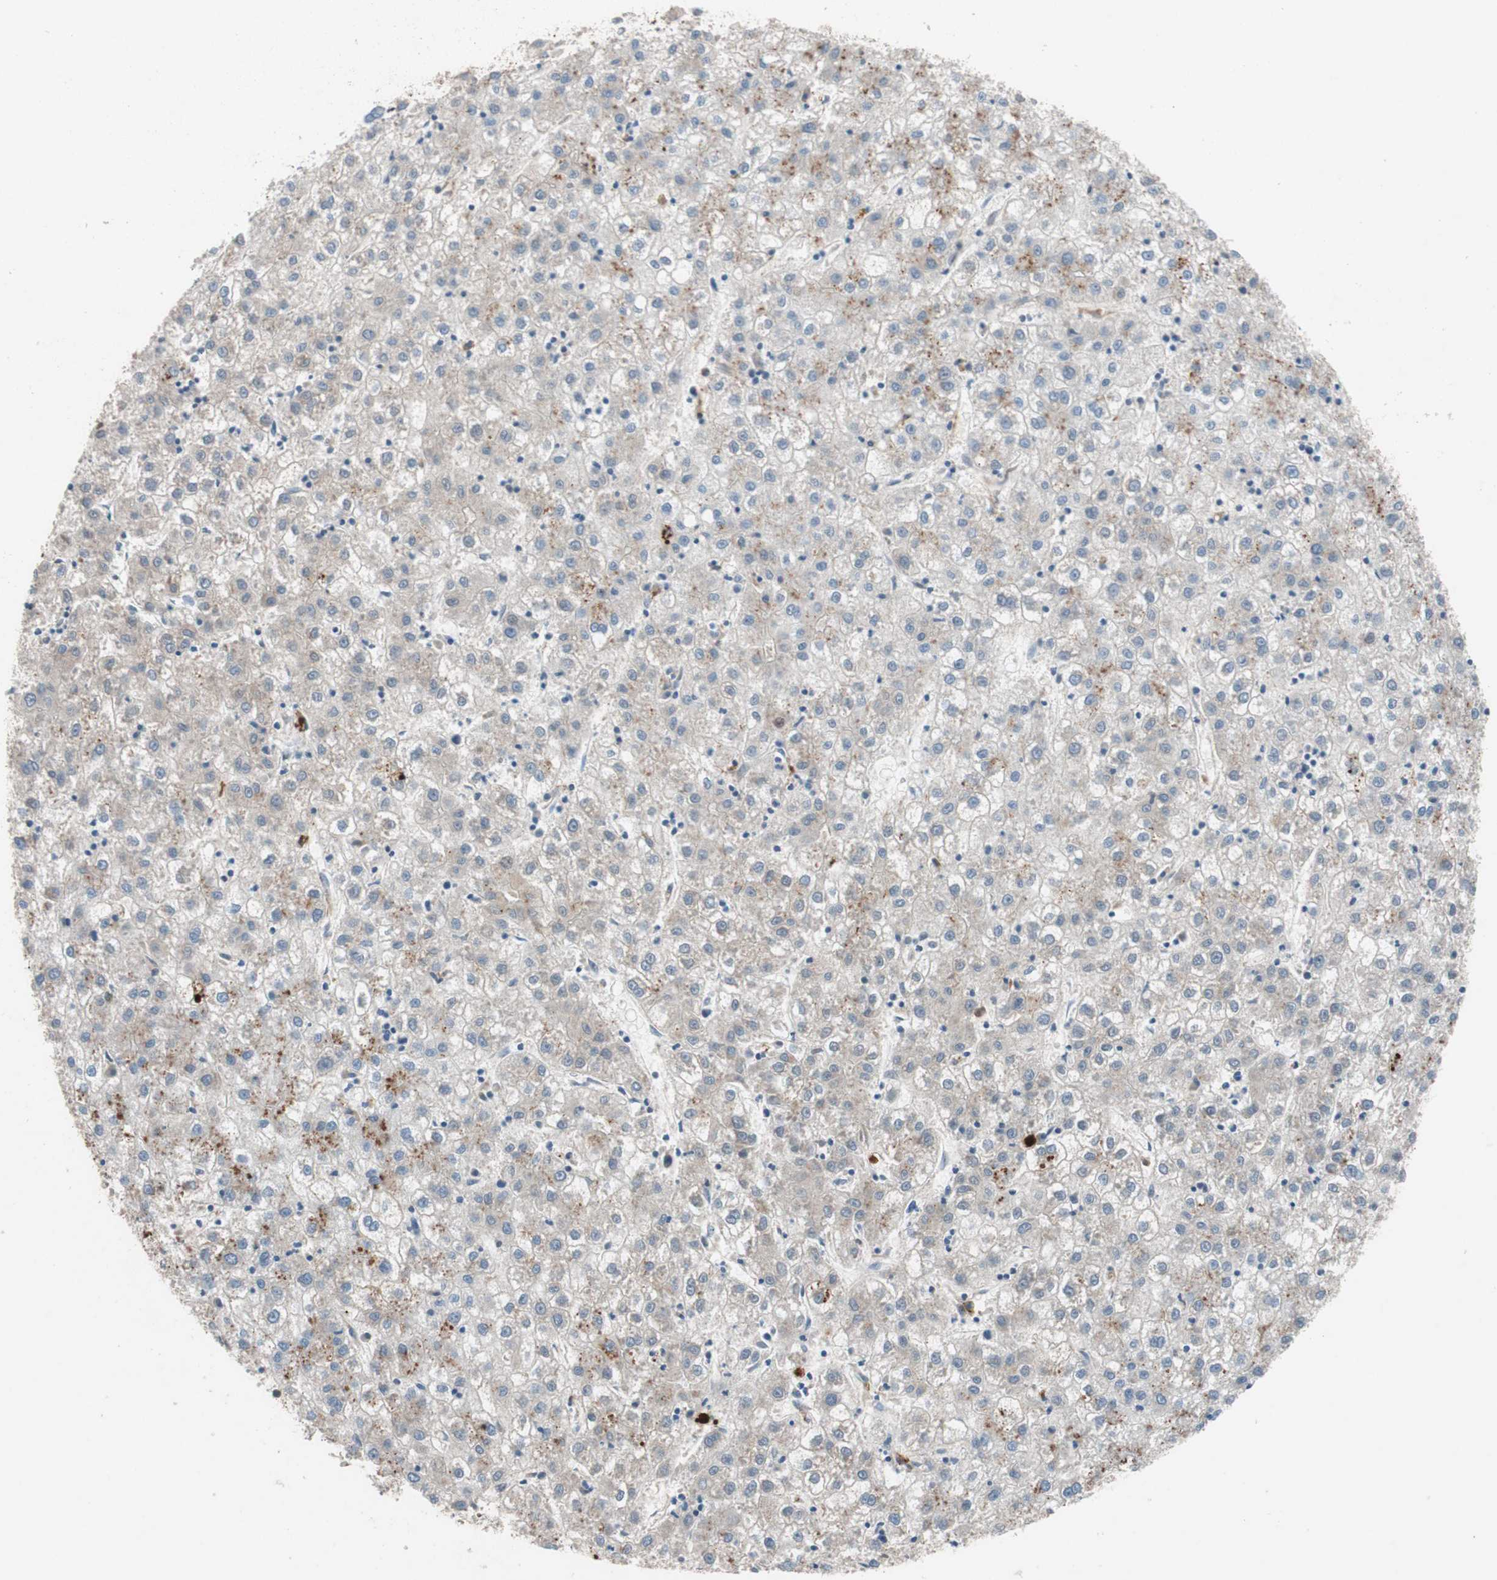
{"staining": {"intensity": "weak", "quantity": "25%-75%", "location": "cytoplasmic/membranous"}, "tissue": "liver cancer", "cell_type": "Tumor cells", "image_type": "cancer", "snomed": [{"axis": "morphology", "description": "Carcinoma, Hepatocellular, NOS"}, {"axis": "topography", "description": "Liver"}], "caption": "Approximately 25%-75% of tumor cells in human liver cancer display weak cytoplasmic/membranous protein expression as visualized by brown immunohistochemical staining.", "gene": "CLEC4D", "patient": {"sex": "male", "age": 72}}